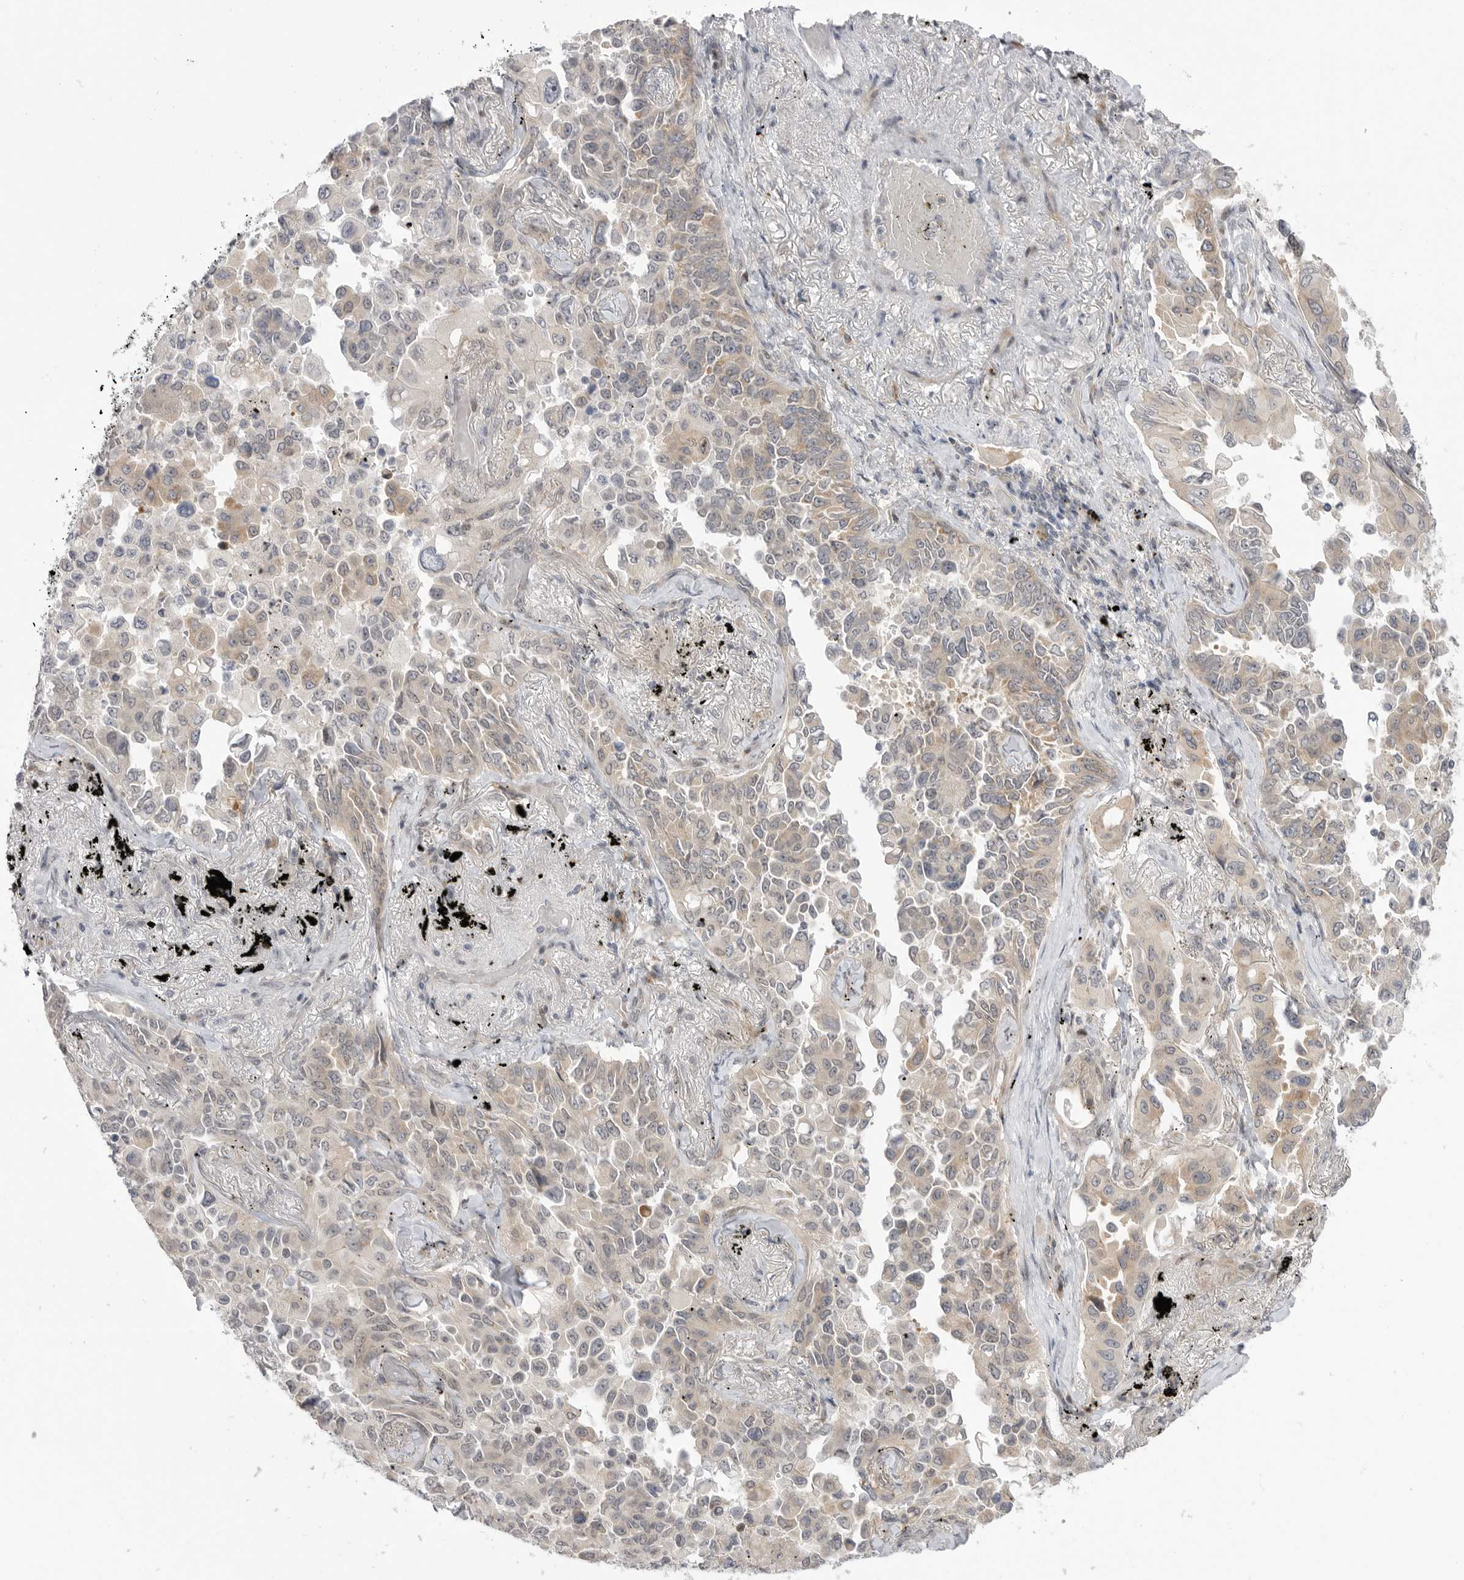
{"staining": {"intensity": "weak", "quantity": ">75%", "location": "cytoplasmic/membranous"}, "tissue": "lung cancer", "cell_type": "Tumor cells", "image_type": "cancer", "snomed": [{"axis": "morphology", "description": "Adenocarcinoma, NOS"}, {"axis": "topography", "description": "Lung"}], "caption": "This photomicrograph exhibits lung adenocarcinoma stained with immunohistochemistry to label a protein in brown. The cytoplasmic/membranous of tumor cells show weak positivity for the protein. Nuclei are counter-stained blue.", "gene": "GGT6", "patient": {"sex": "female", "age": 67}}